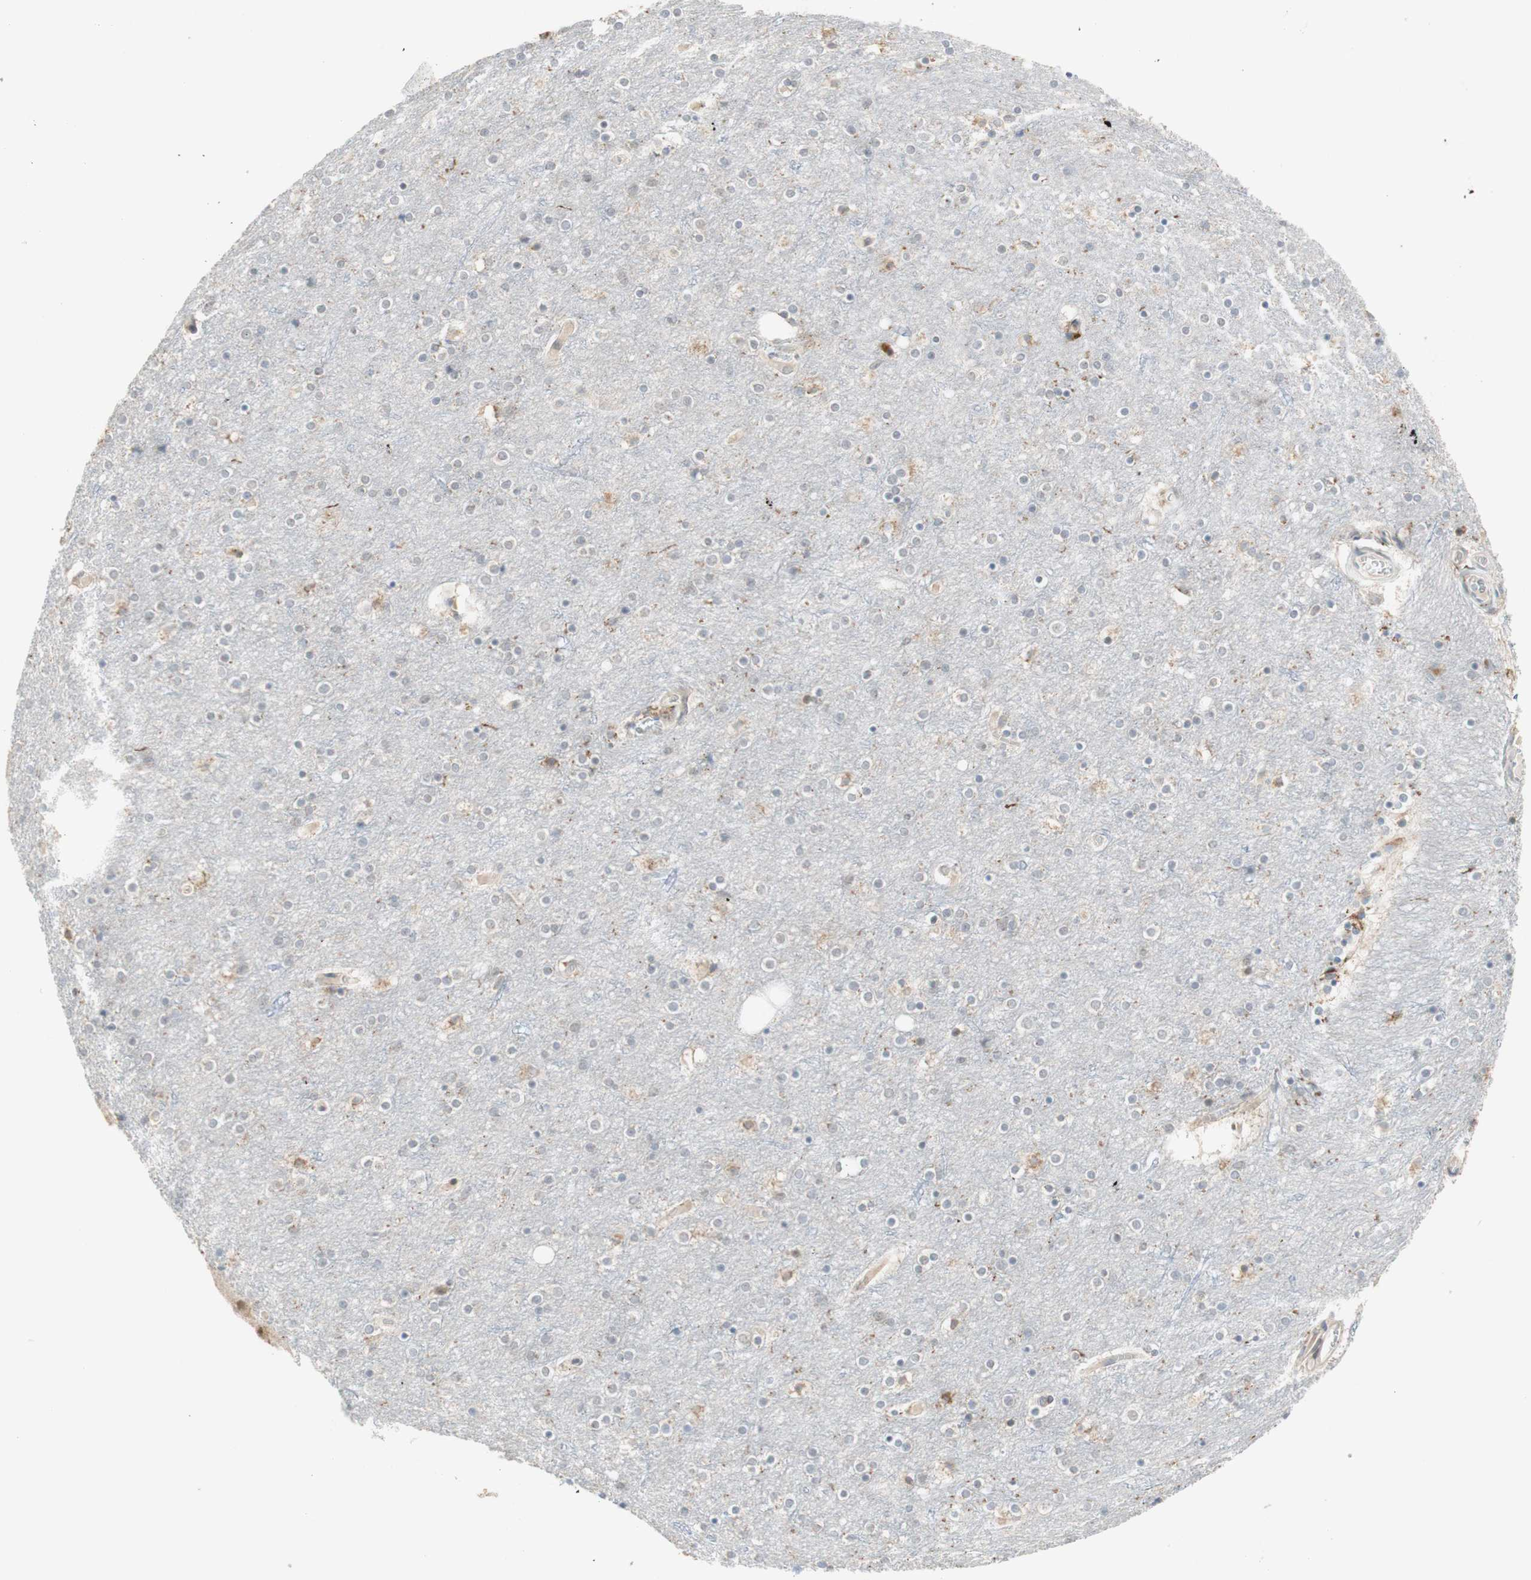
{"staining": {"intensity": "weak", "quantity": "25%-75%", "location": "cytoplasmic/membranous"}, "tissue": "cerebral cortex", "cell_type": "Endothelial cells", "image_type": "normal", "snomed": [{"axis": "morphology", "description": "Normal tissue, NOS"}, {"axis": "topography", "description": "Cerebral cortex"}], "caption": "Immunohistochemistry micrograph of unremarkable cerebral cortex: human cerebral cortex stained using IHC exhibits low levels of weak protein expression localized specifically in the cytoplasmic/membranous of endothelial cells, appearing as a cytoplasmic/membranous brown color.", "gene": "GAPT", "patient": {"sex": "female", "age": 54}}